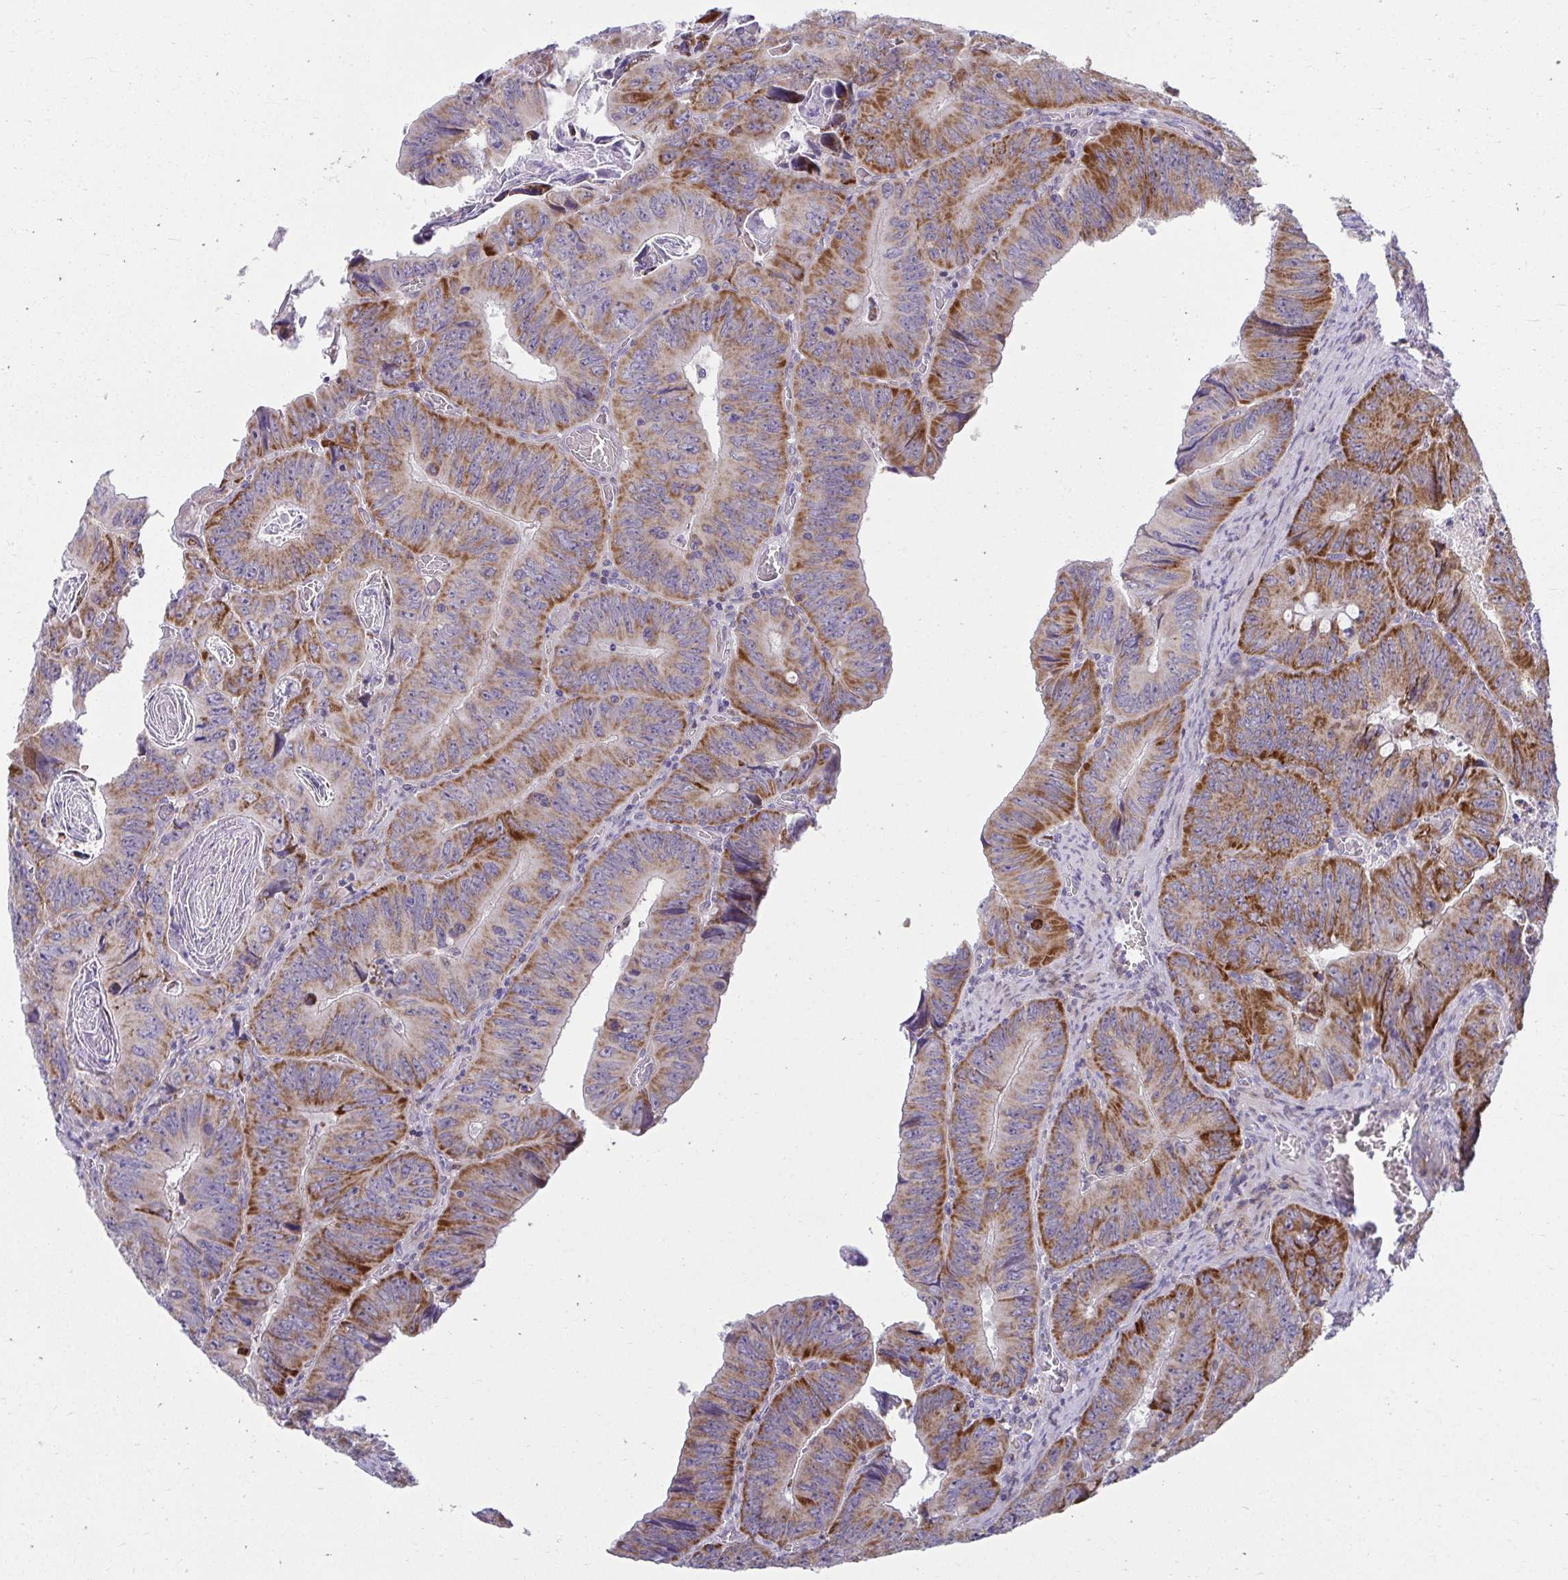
{"staining": {"intensity": "moderate", "quantity": ">75%", "location": "cytoplasmic/membranous"}, "tissue": "colorectal cancer", "cell_type": "Tumor cells", "image_type": "cancer", "snomed": [{"axis": "morphology", "description": "Adenocarcinoma, NOS"}, {"axis": "topography", "description": "Colon"}], "caption": "The histopathology image reveals a brown stain indicating the presence of a protein in the cytoplasmic/membranous of tumor cells in colorectal cancer.", "gene": "C16orf54", "patient": {"sex": "female", "age": 84}}